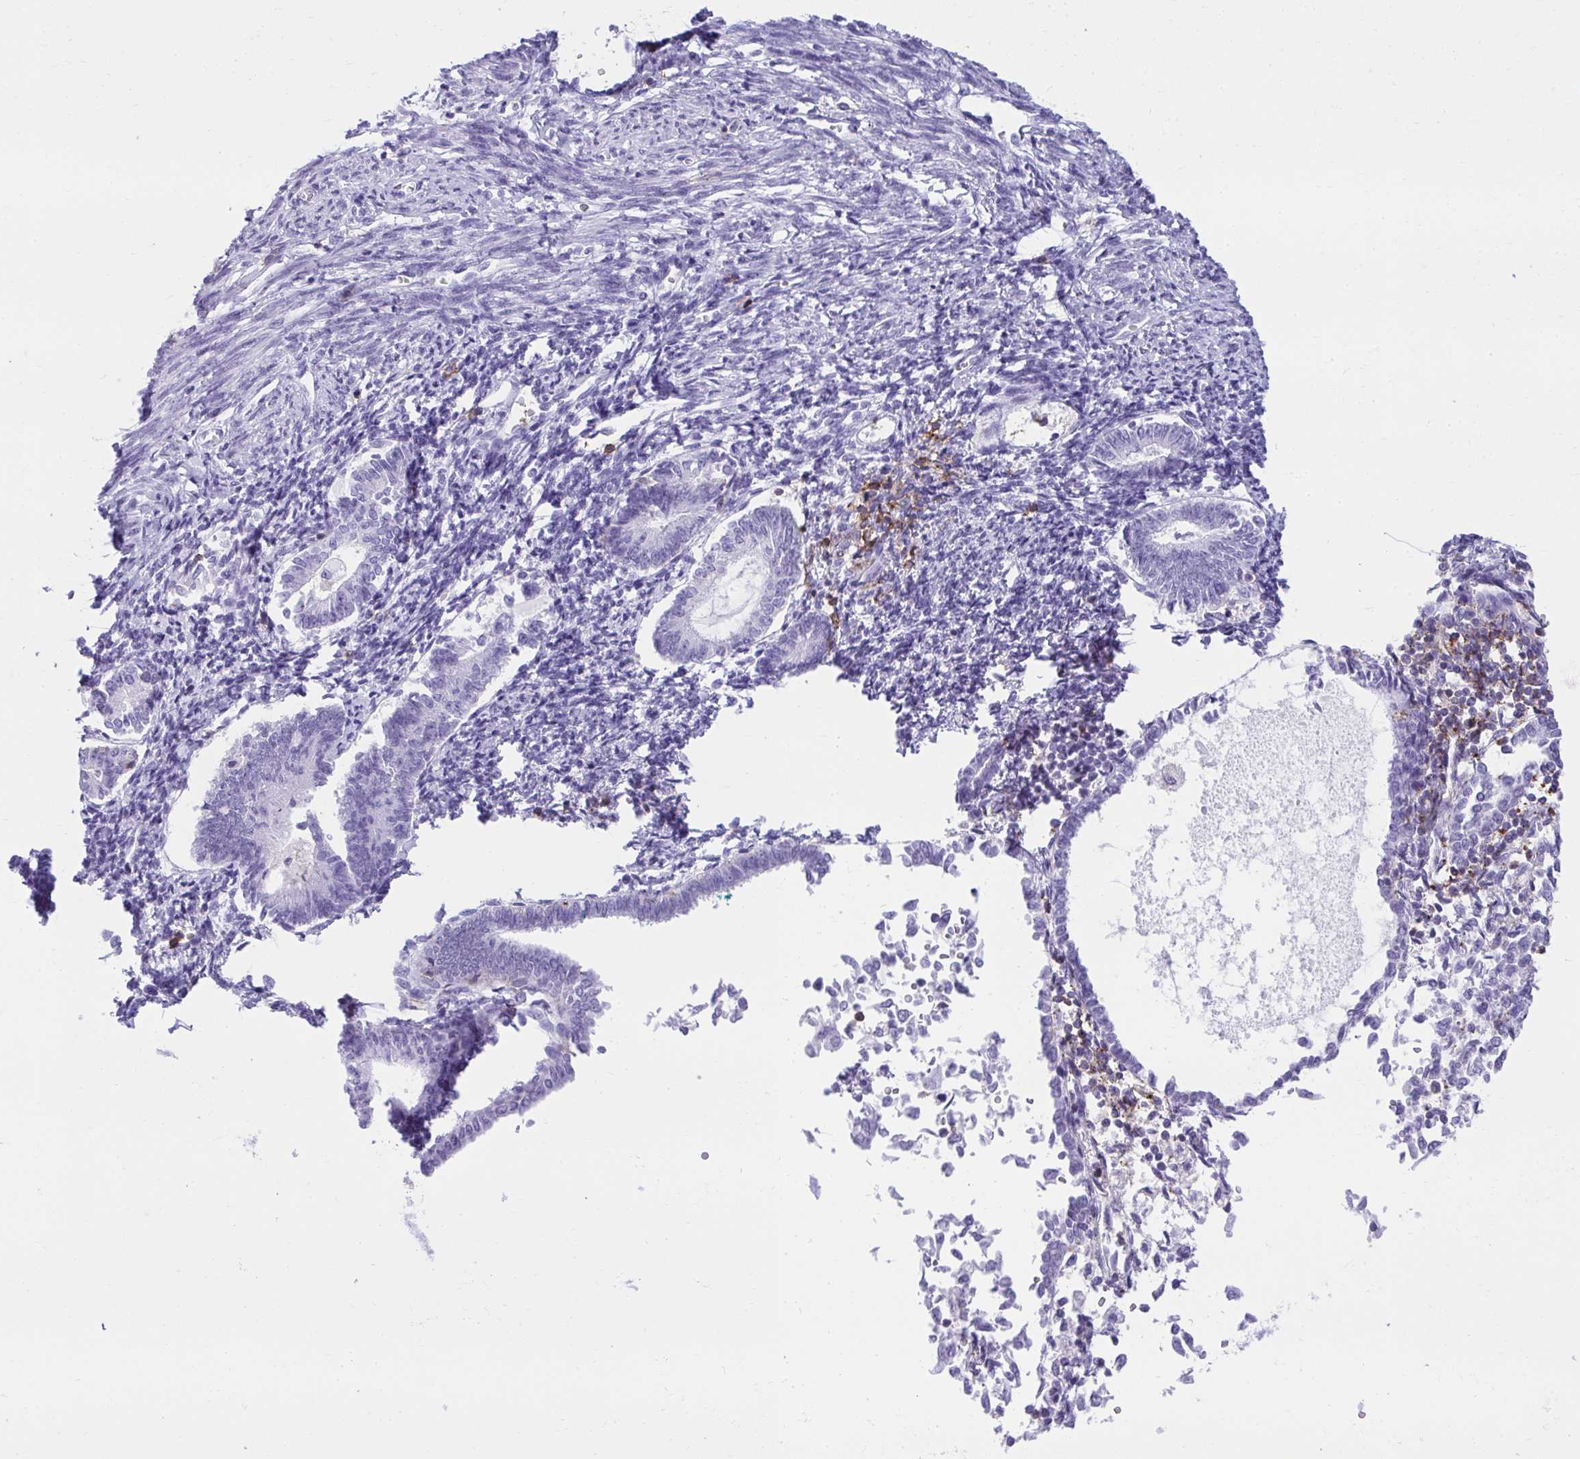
{"staining": {"intensity": "negative", "quantity": "none", "location": "none"}, "tissue": "endometrial cancer", "cell_type": "Tumor cells", "image_type": "cancer", "snomed": [{"axis": "morphology", "description": "Adenocarcinoma, NOS"}, {"axis": "topography", "description": "Endometrium"}], "caption": "High magnification brightfield microscopy of endometrial cancer (adenocarcinoma) stained with DAB (brown) and counterstained with hematoxylin (blue): tumor cells show no significant staining.", "gene": "SPN", "patient": {"sex": "female", "age": 65}}